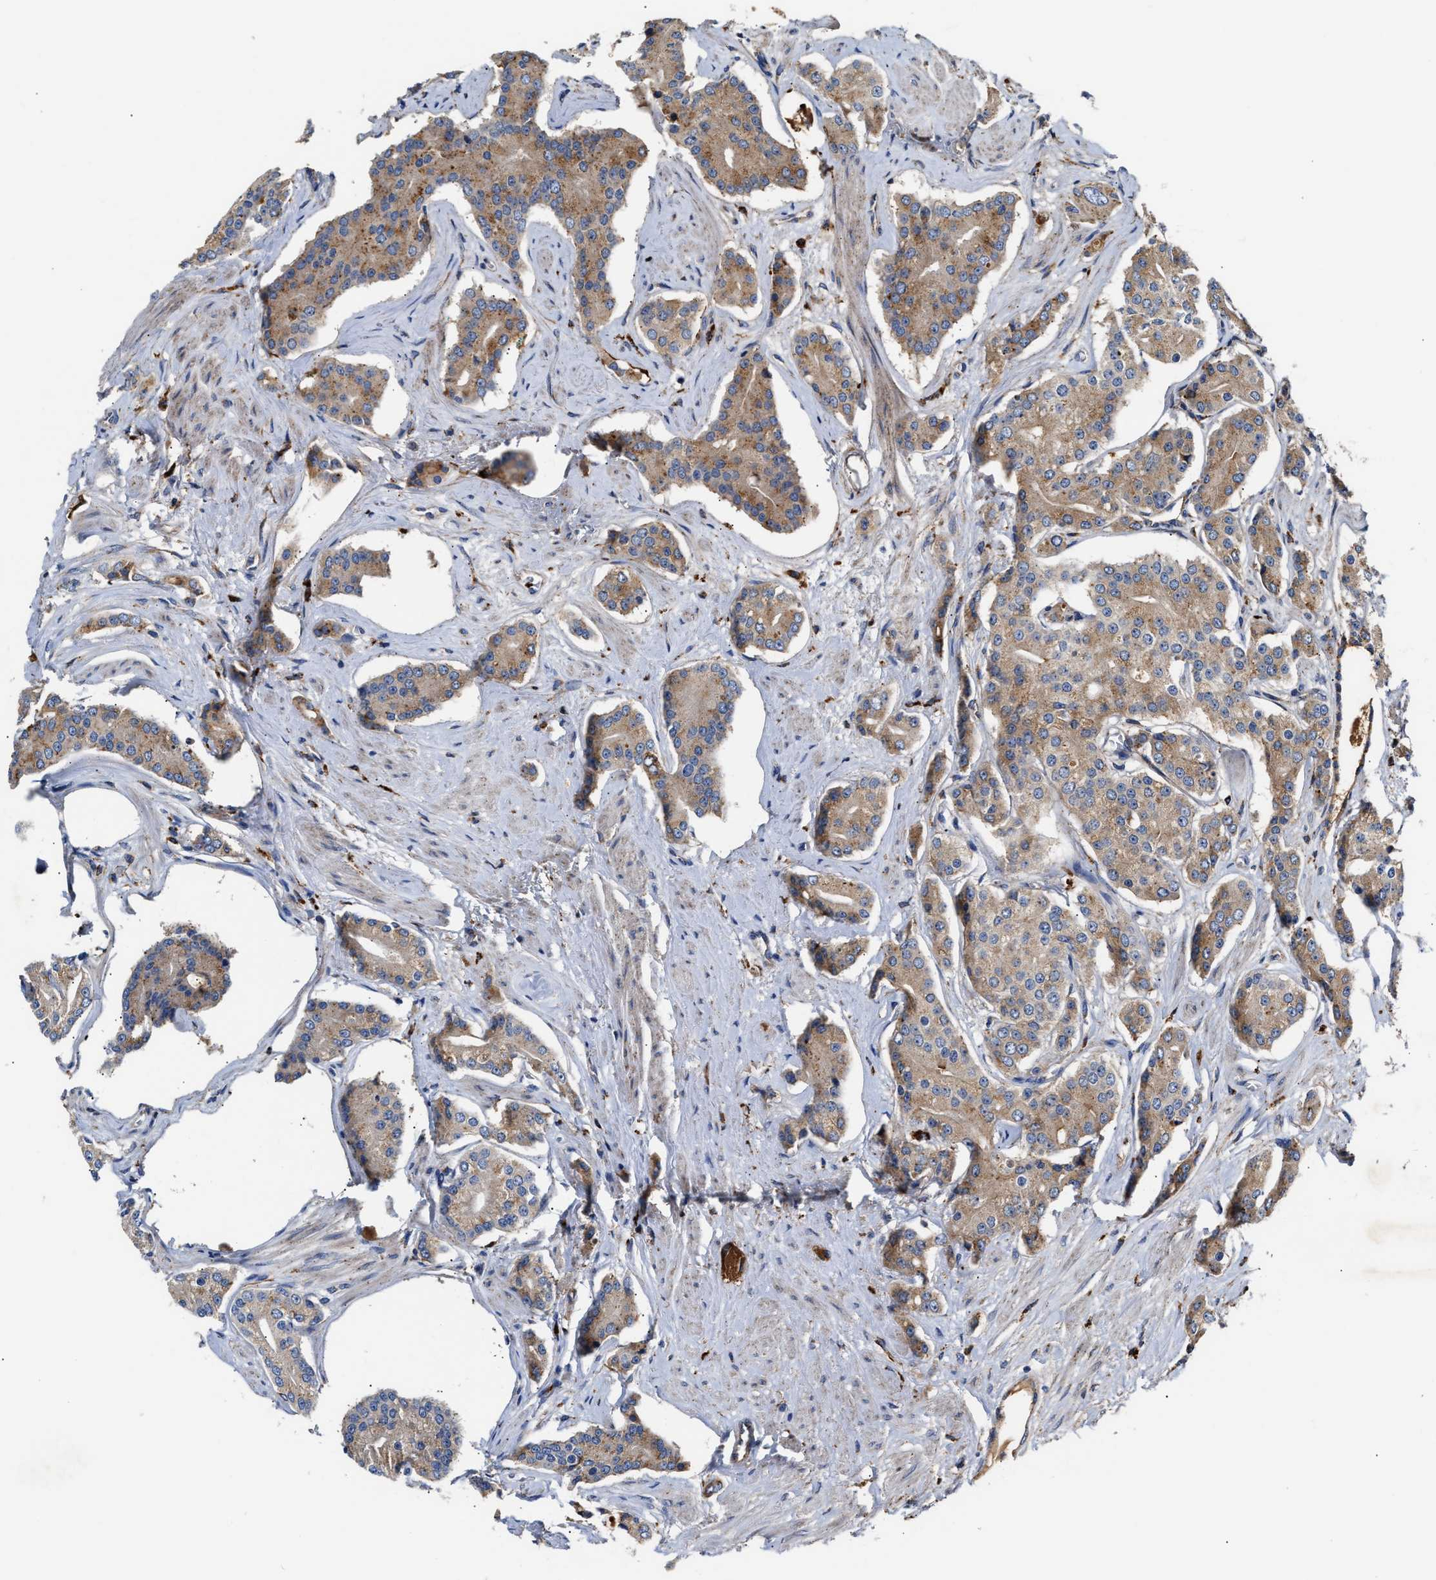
{"staining": {"intensity": "moderate", "quantity": ">75%", "location": "cytoplasmic/membranous"}, "tissue": "prostate cancer", "cell_type": "Tumor cells", "image_type": "cancer", "snomed": [{"axis": "morphology", "description": "Adenocarcinoma, High grade"}, {"axis": "topography", "description": "Prostate"}], "caption": "Moderate cytoplasmic/membranous expression for a protein is seen in about >75% of tumor cells of prostate cancer (adenocarcinoma (high-grade)) using immunohistochemistry (IHC).", "gene": "CCDC146", "patient": {"sex": "male", "age": 71}}